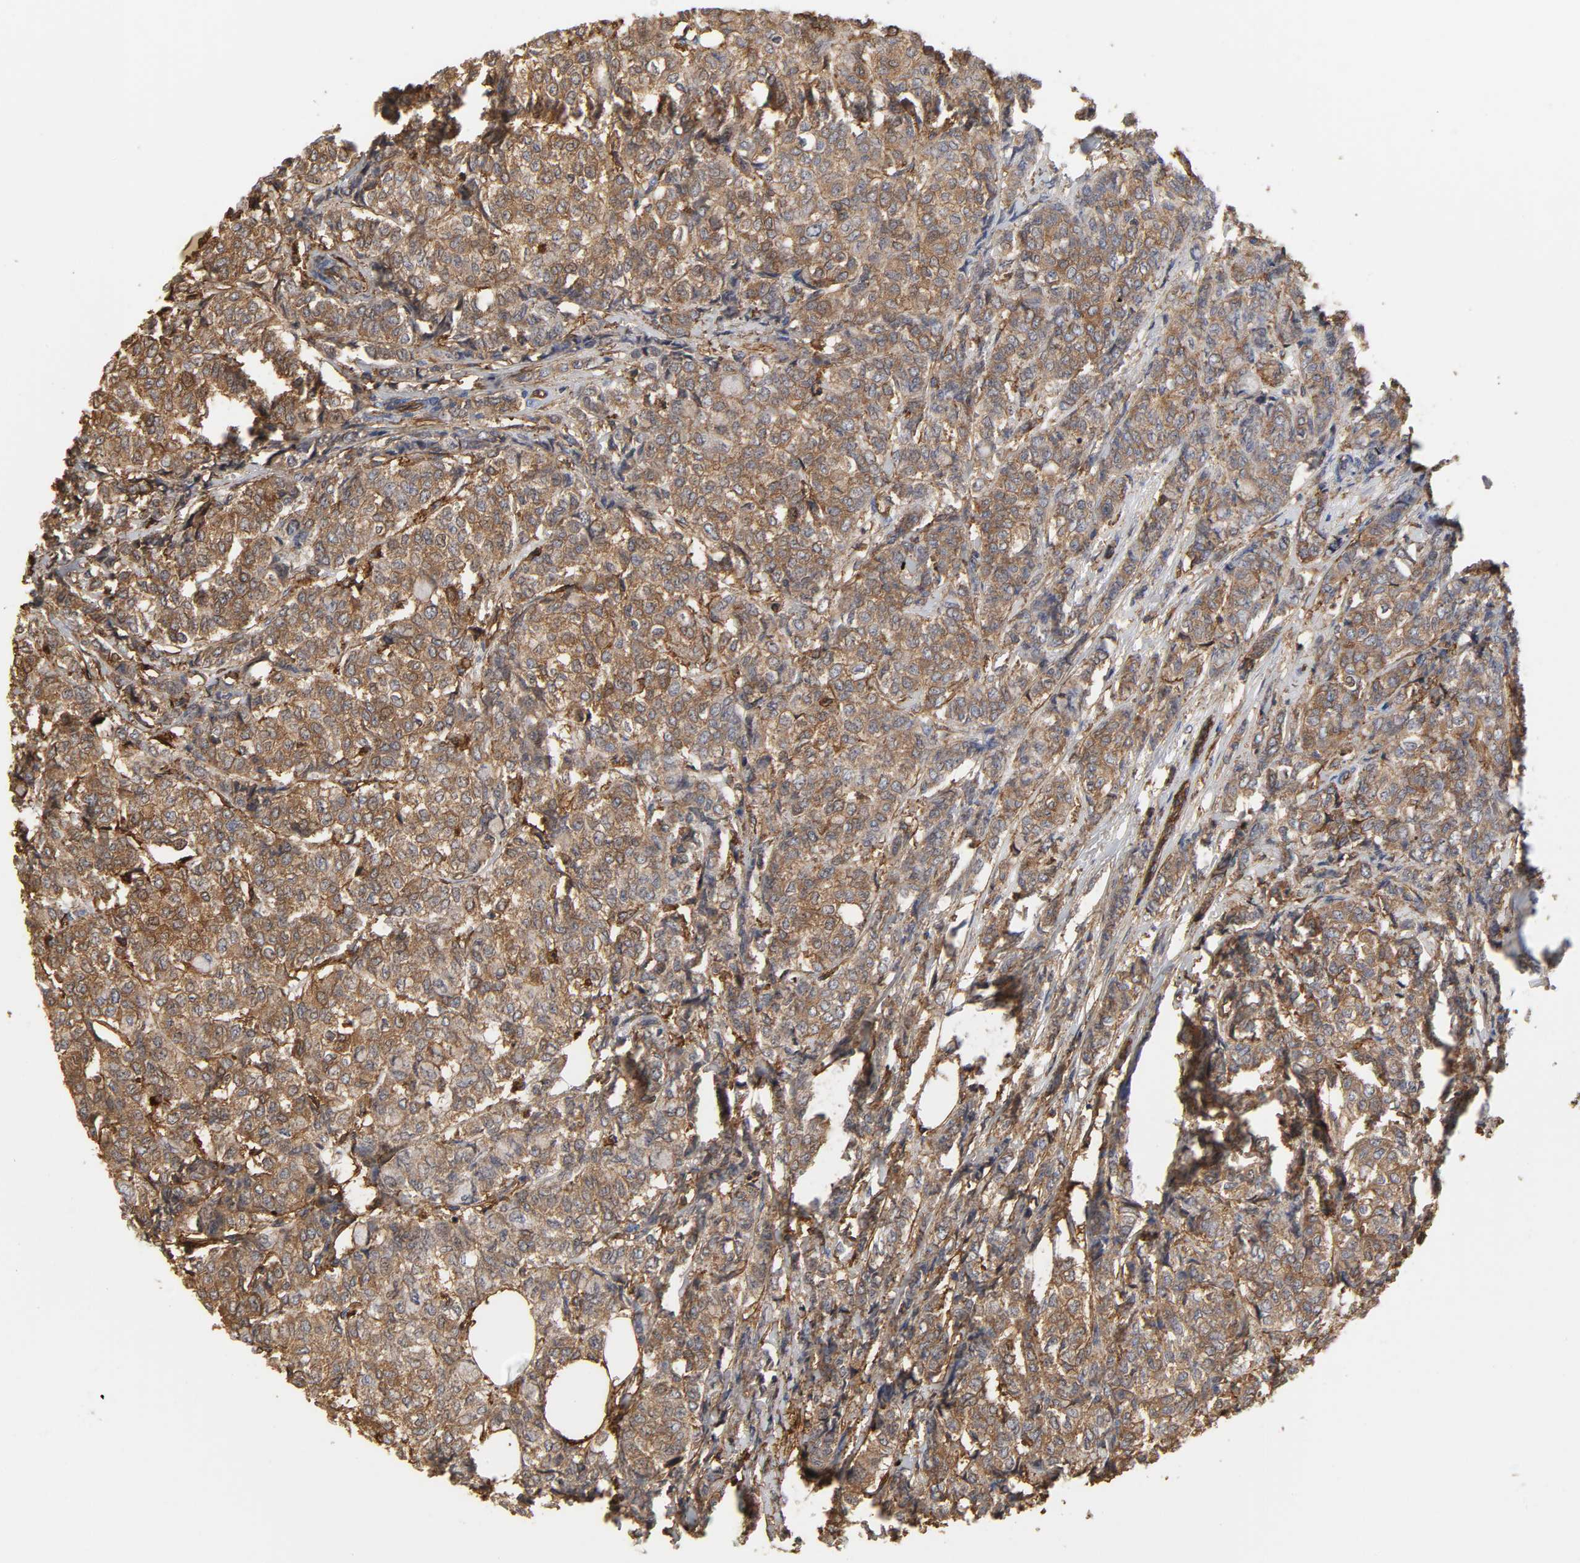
{"staining": {"intensity": "moderate", "quantity": ">75%", "location": "cytoplasmic/membranous"}, "tissue": "breast cancer", "cell_type": "Tumor cells", "image_type": "cancer", "snomed": [{"axis": "morphology", "description": "Lobular carcinoma"}, {"axis": "topography", "description": "Breast"}], "caption": "Protein staining by IHC exhibits moderate cytoplasmic/membranous positivity in about >75% of tumor cells in breast cancer (lobular carcinoma). (Brightfield microscopy of DAB IHC at high magnification).", "gene": "ANXA2", "patient": {"sex": "female", "age": 60}}